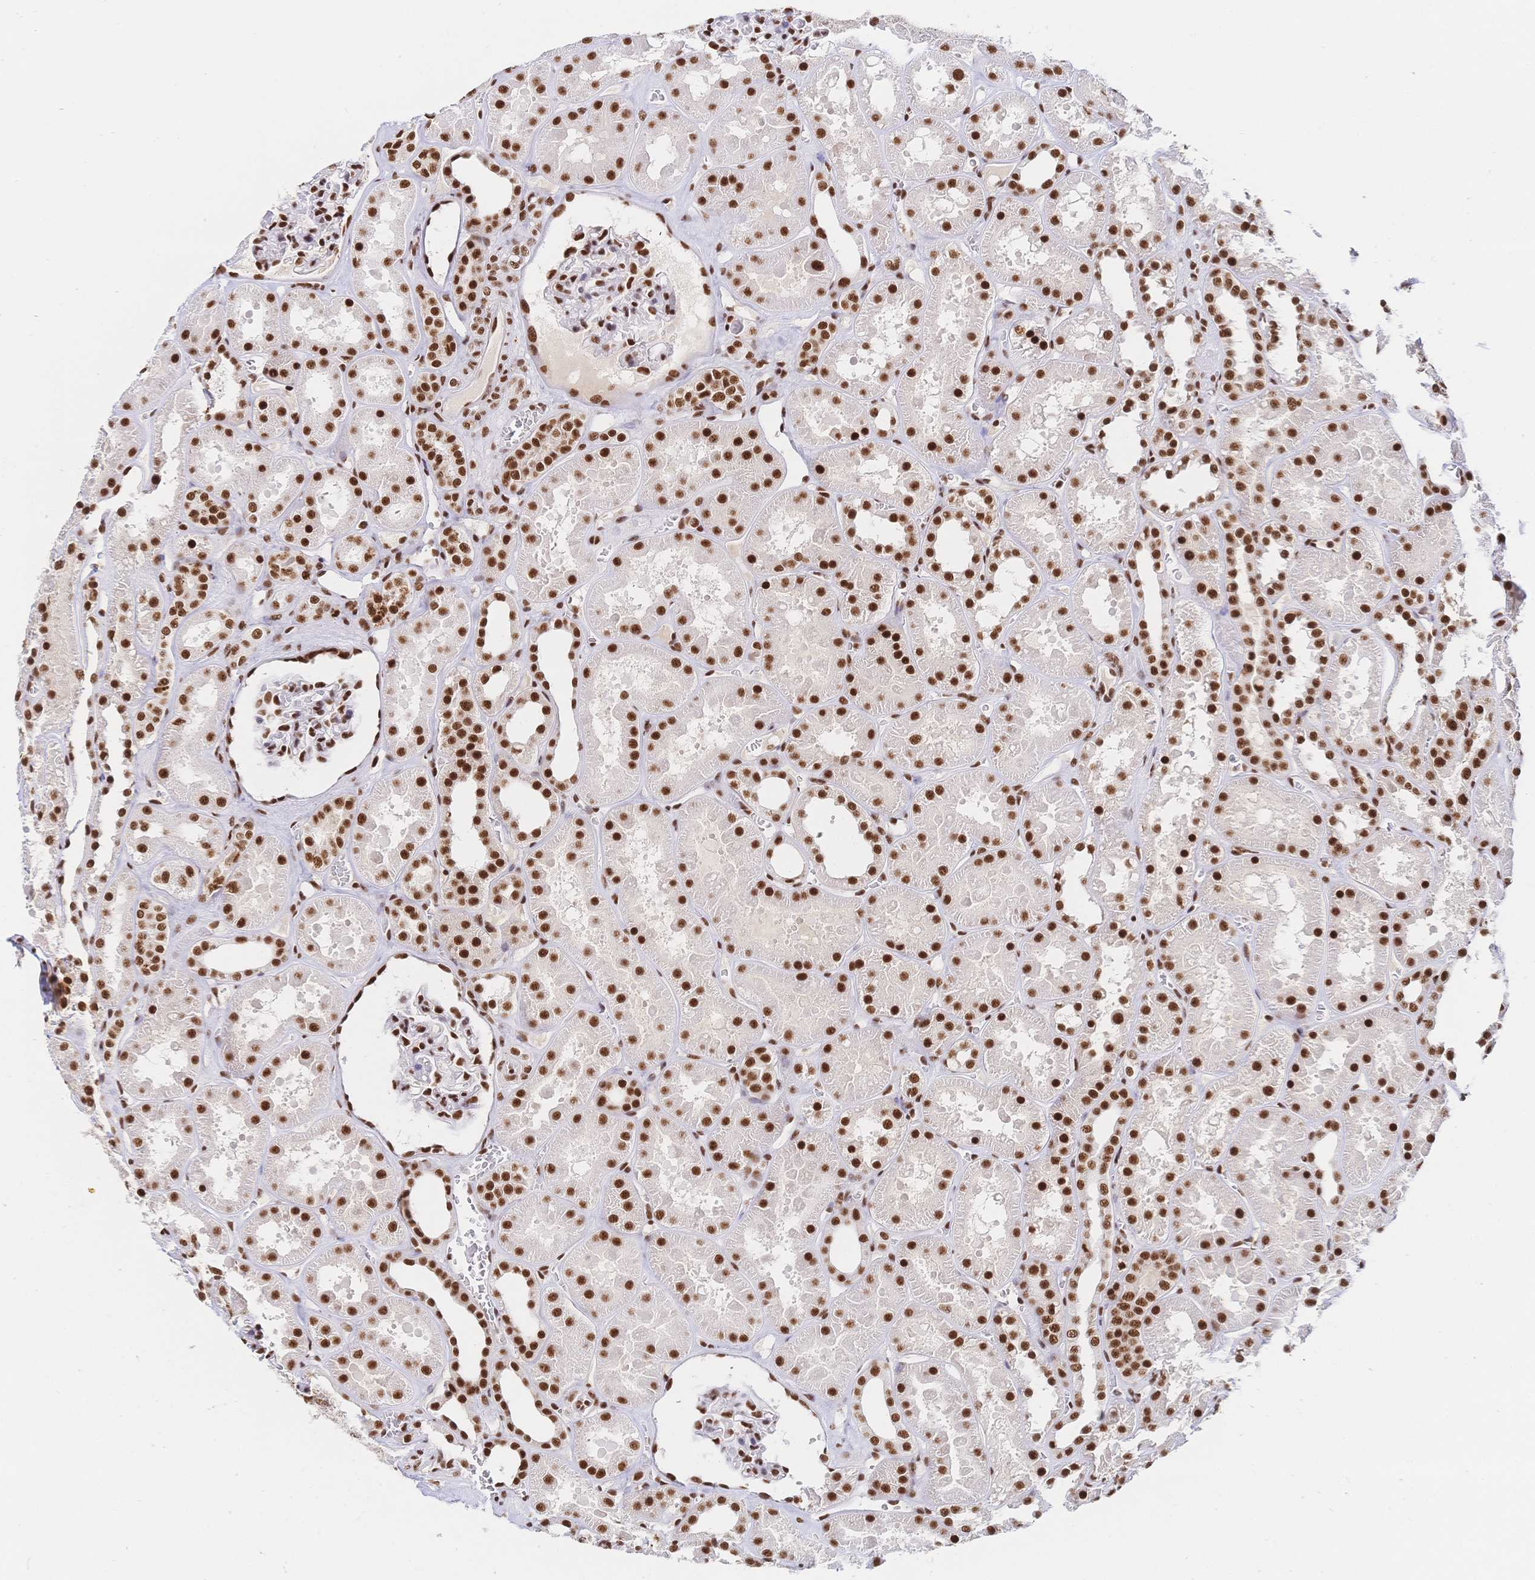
{"staining": {"intensity": "strong", "quantity": ">75%", "location": "nuclear"}, "tissue": "kidney", "cell_type": "Cells in glomeruli", "image_type": "normal", "snomed": [{"axis": "morphology", "description": "Normal tissue, NOS"}, {"axis": "topography", "description": "Kidney"}], "caption": "Protein expression analysis of unremarkable kidney displays strong nuclear expression in about >75% of cells in glomeruli.", "gene": "SRSF1", "patient": {"sex": "female", "age": 41}}